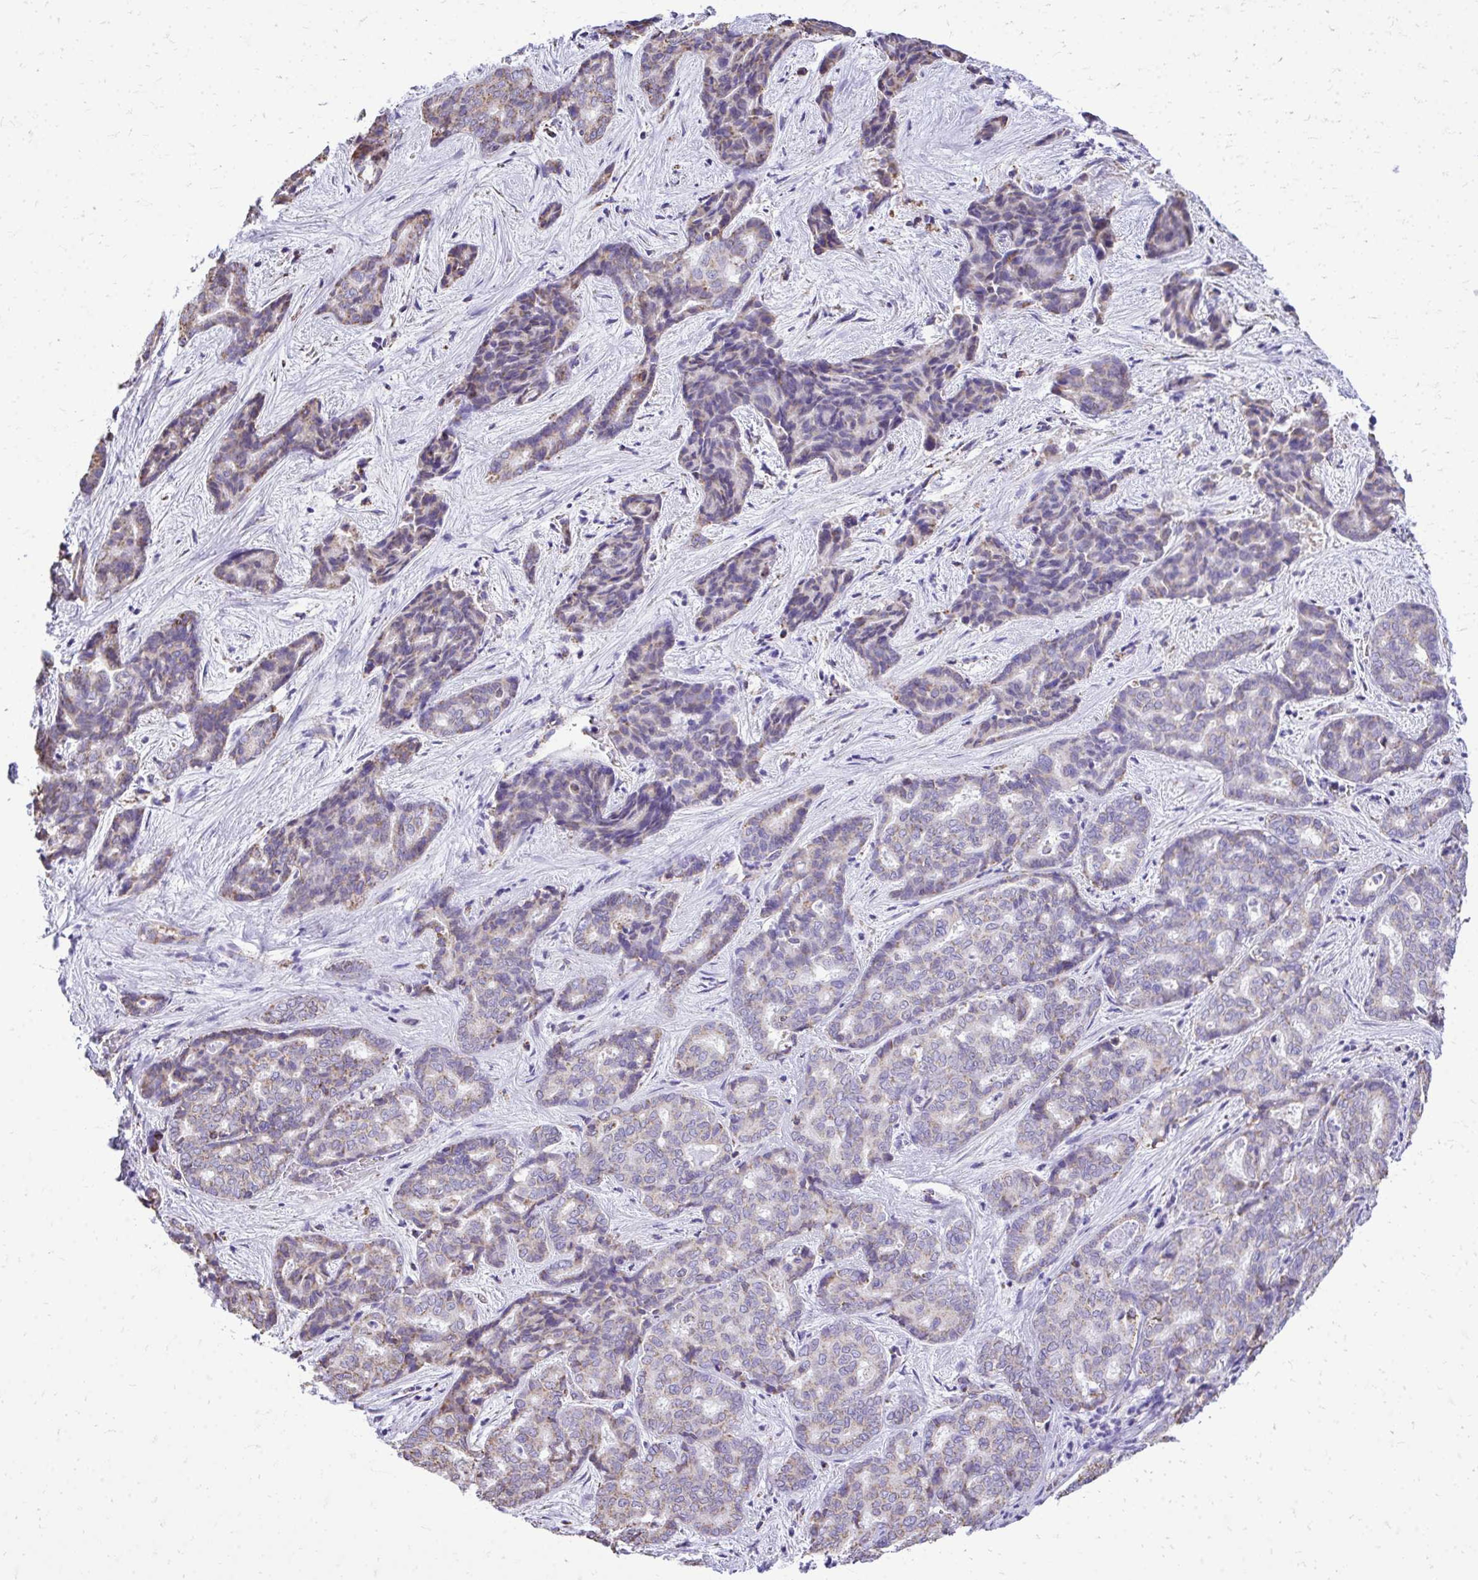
{"staining": {"intensity": "weak", "quantity": "<25%", "location": "cytoplasmic/membranous"}, "tissue": "liver cancer", "cell_type": "Tumor cells", "image_type": "cancer", "snomed": [{"axis": "morphology", "description": "Cholangiocarcinoma"}, {"axis": "topography", "description": "Liver"}], "caption": "This is a photomicrograph of IHC staining of liver cancer (cholangiocarcinoma), which shows no positivity in tumor cells.", "gene": "MPZL2", "patient": {"sex": "female", "age": 64}}